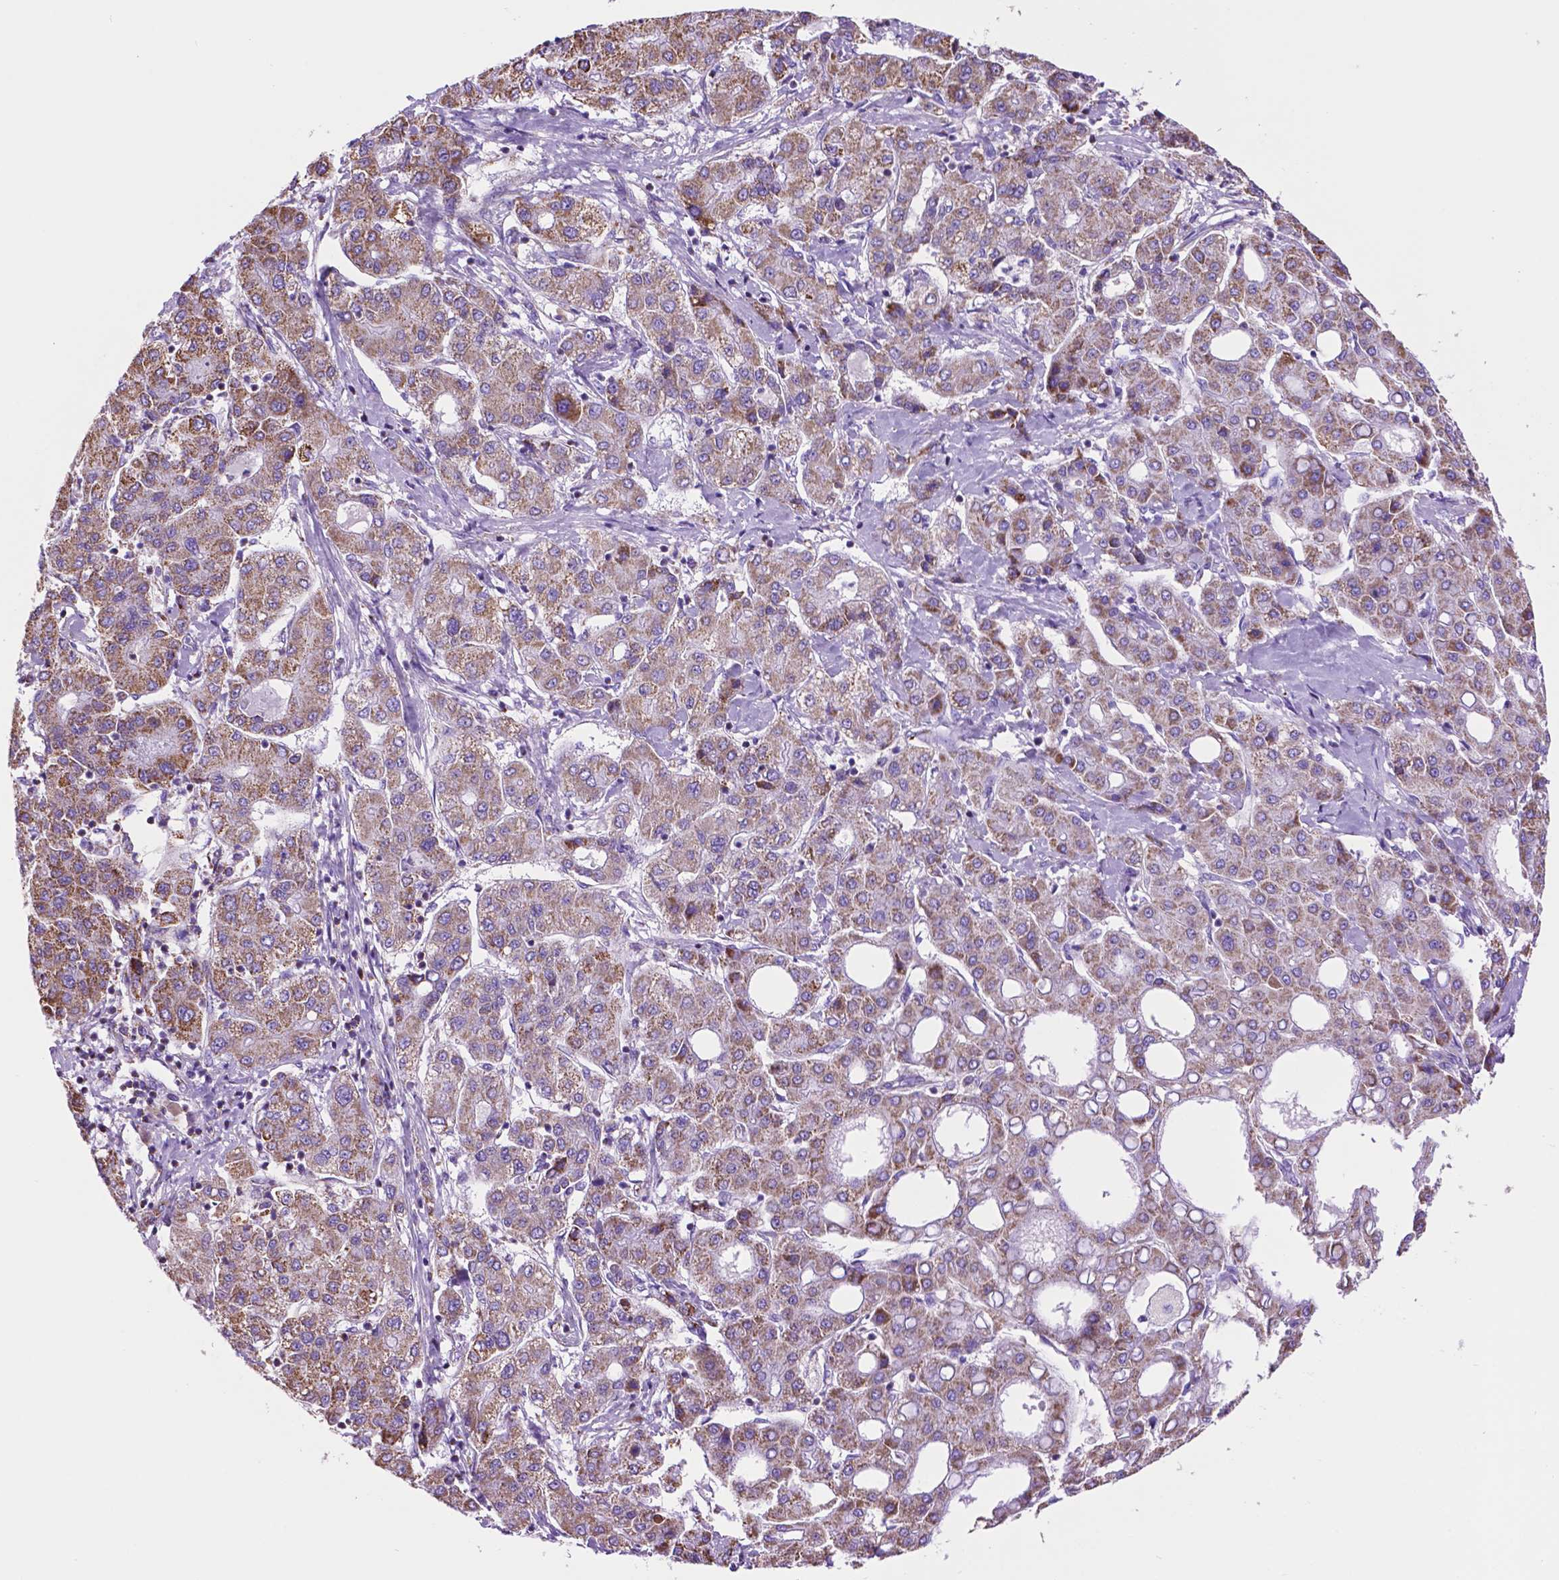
{"staining": {"intensity": "moderate", "quantity": "25%-75%", "location": "cytoplasmic/membranous"}, "tissue": "liver cancer", "cell_type": "Tumor cells", "image_type": "cancer", "snomed": [{"axis": "morphology", "description": "Carcinoma, Hepatocellular, NOS"}, {"axis": "topography", "description": "Liver"}], "caption": "Hepatocellular carcinoma (liver) tissue displays moderate cytoplasmic/membranous staining in about 25%-75% of tumor cells, visualized by immunohistochemistry.", "gene": "GDPD5", "patient": {"sex": "male", "age": 65}}